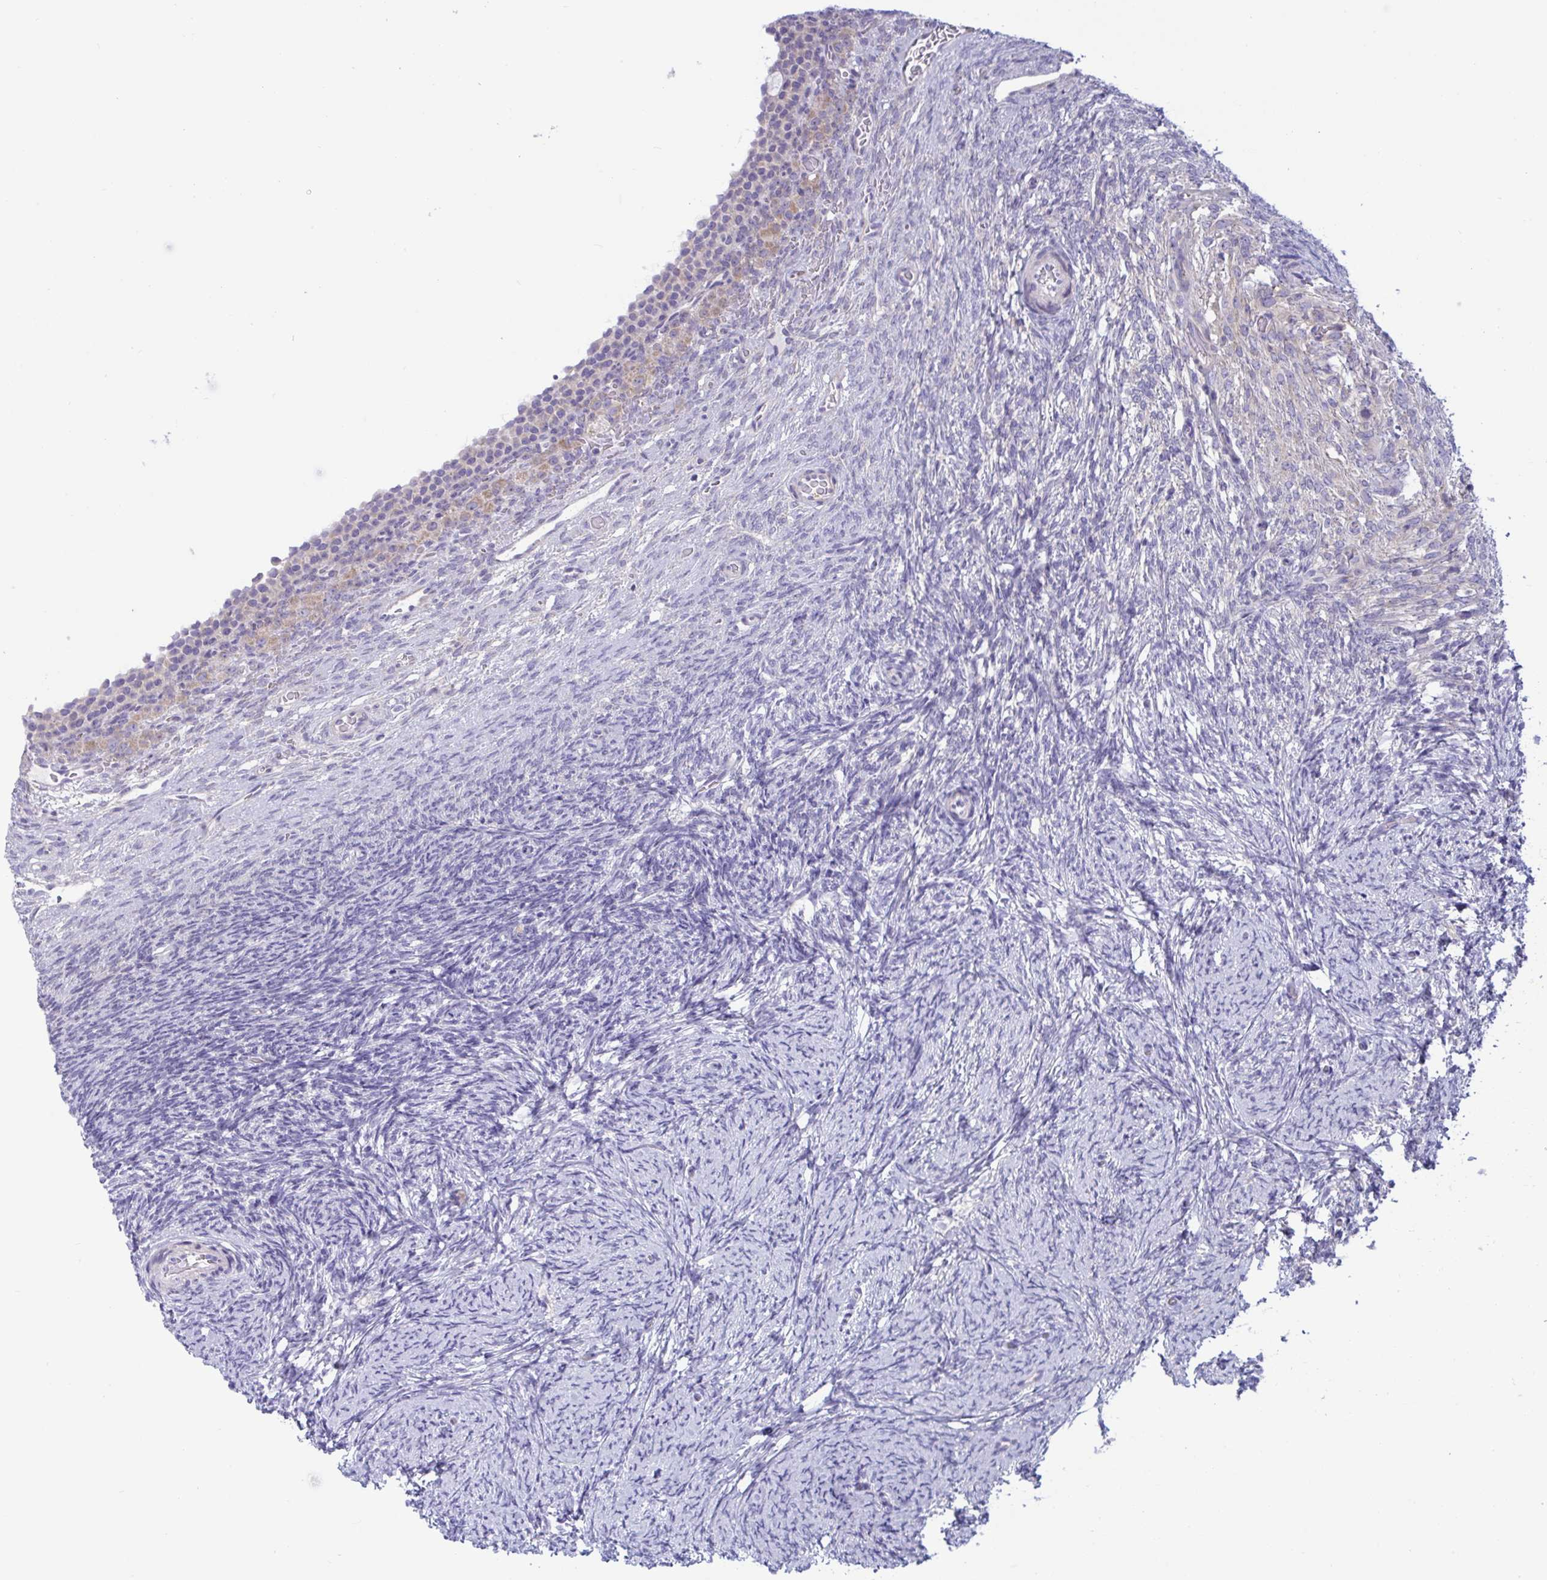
{"staining": {"intensity": "negative", "quantity": "none", "location": "none"}, "tissue": "ovary", "cell_type": "Ovarian stroma cells", "image_type": "normal", "snomed": [{"axis": "morphology", "description": "Normal tissue, NOS"}, {"axis": "topography", "description": "Ovary"}], "caption": "Histopathology image shows no protein positivity in ovarian stroma cells of normal ovary. (DAB (3,3'-diaminobenzidine) immunohistochemistry (IHC) visualized using brightfield microscopy, high magnification).", "gene": "OXLD1", "patient": {"sex": "female", "age": 34}}